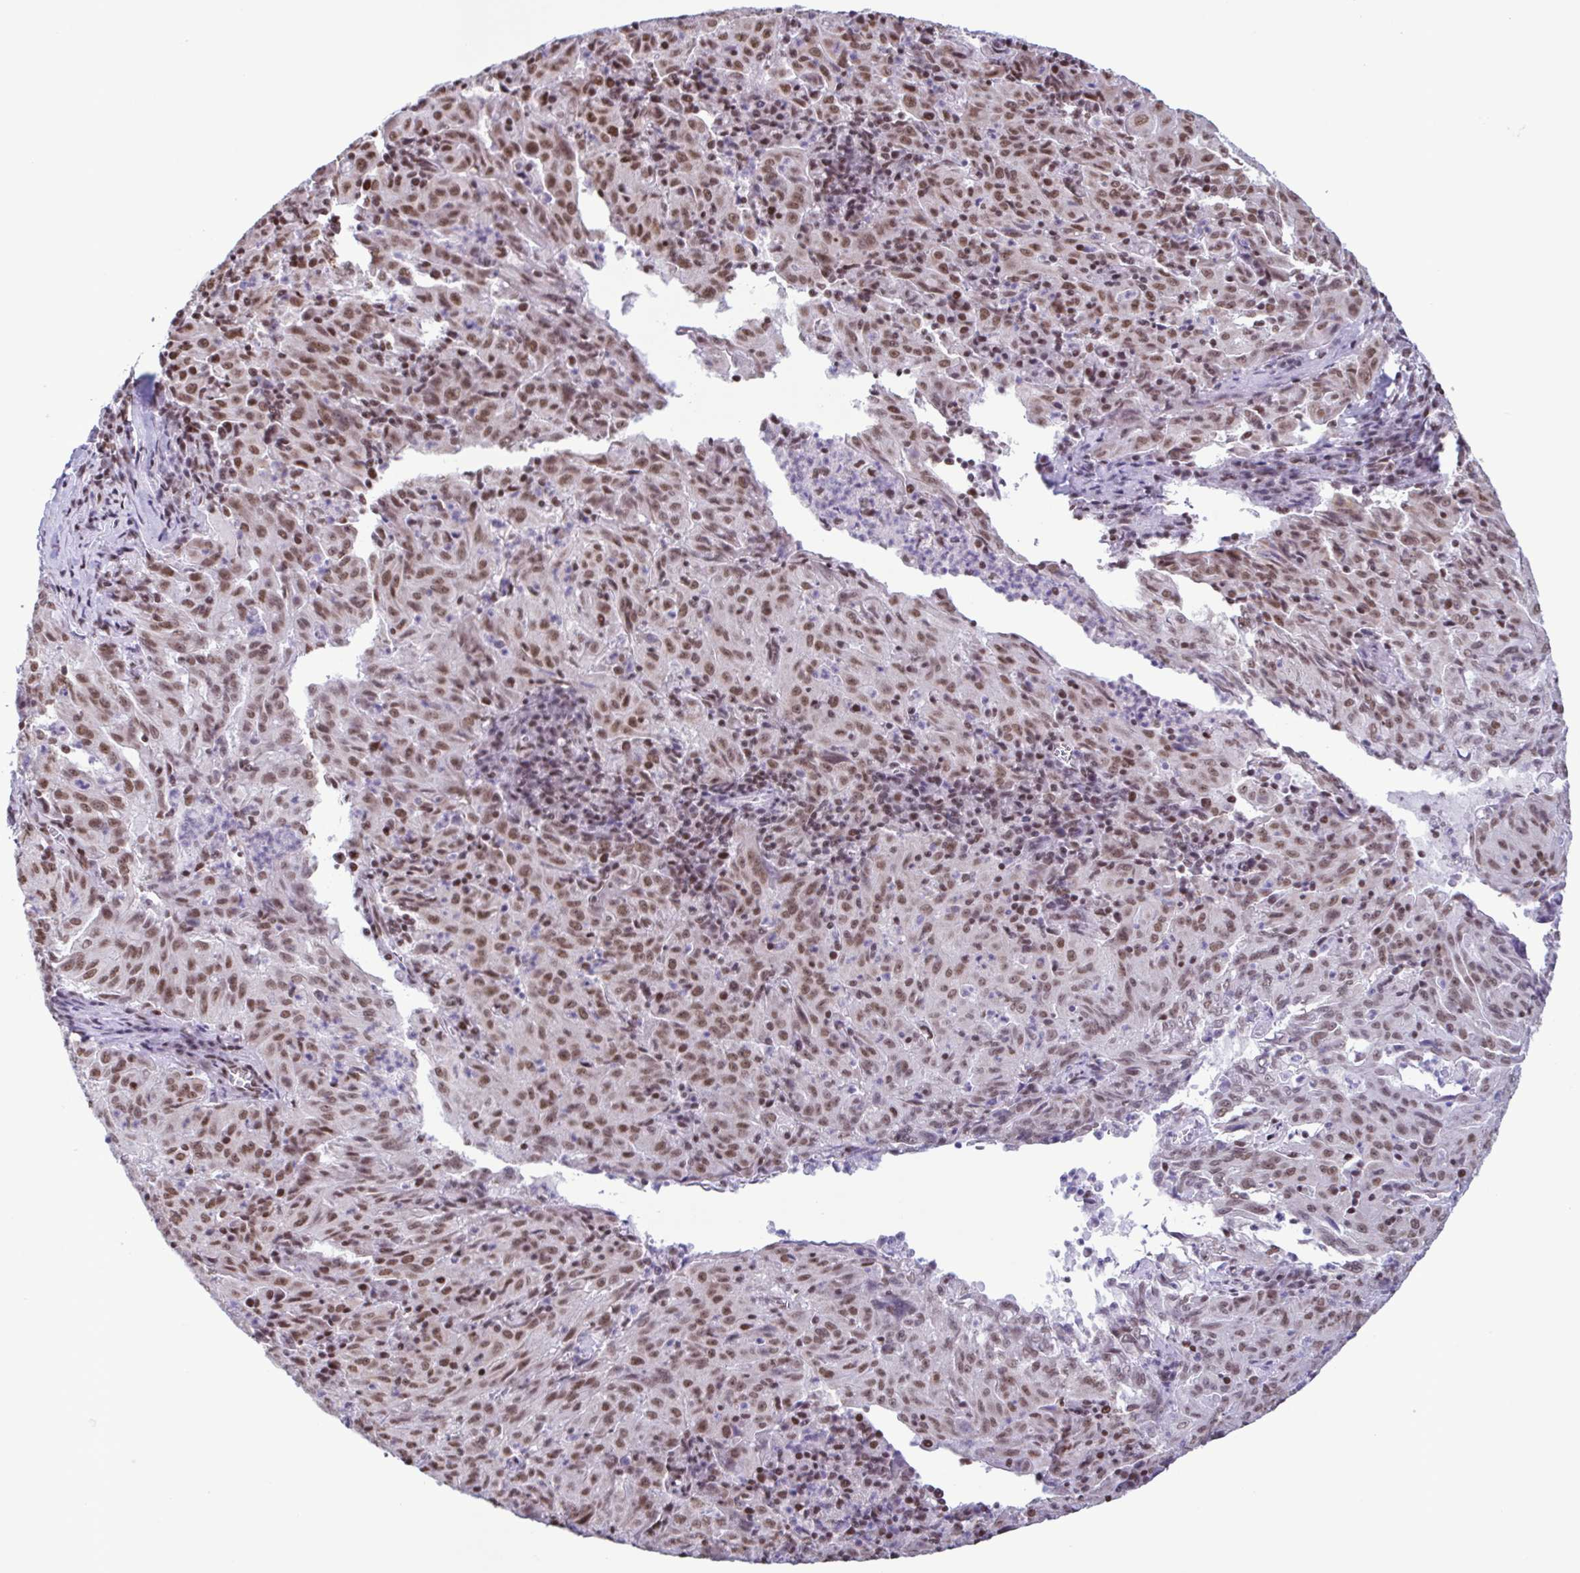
{"staining": {"intensity": "moderate", "quantity": ">75%", "location": "nuclear"}, "tissue": "pancreatic cancer", "cell_type": "Tumor cells", "image_type": "cancer", "snomed": [{"axis": "morphology", "description": "Adenocarcinoma, NOS"}, {"axis": "topography", "description": "Pancreas"}], "caption": "This is an image of IHC staining of adenocarcinoma (pancreatic), which shows moderate expression in the nuclear of tumor cells.", "gene": "TIMM21", "patient": {"sex": "male", "age": 63}}